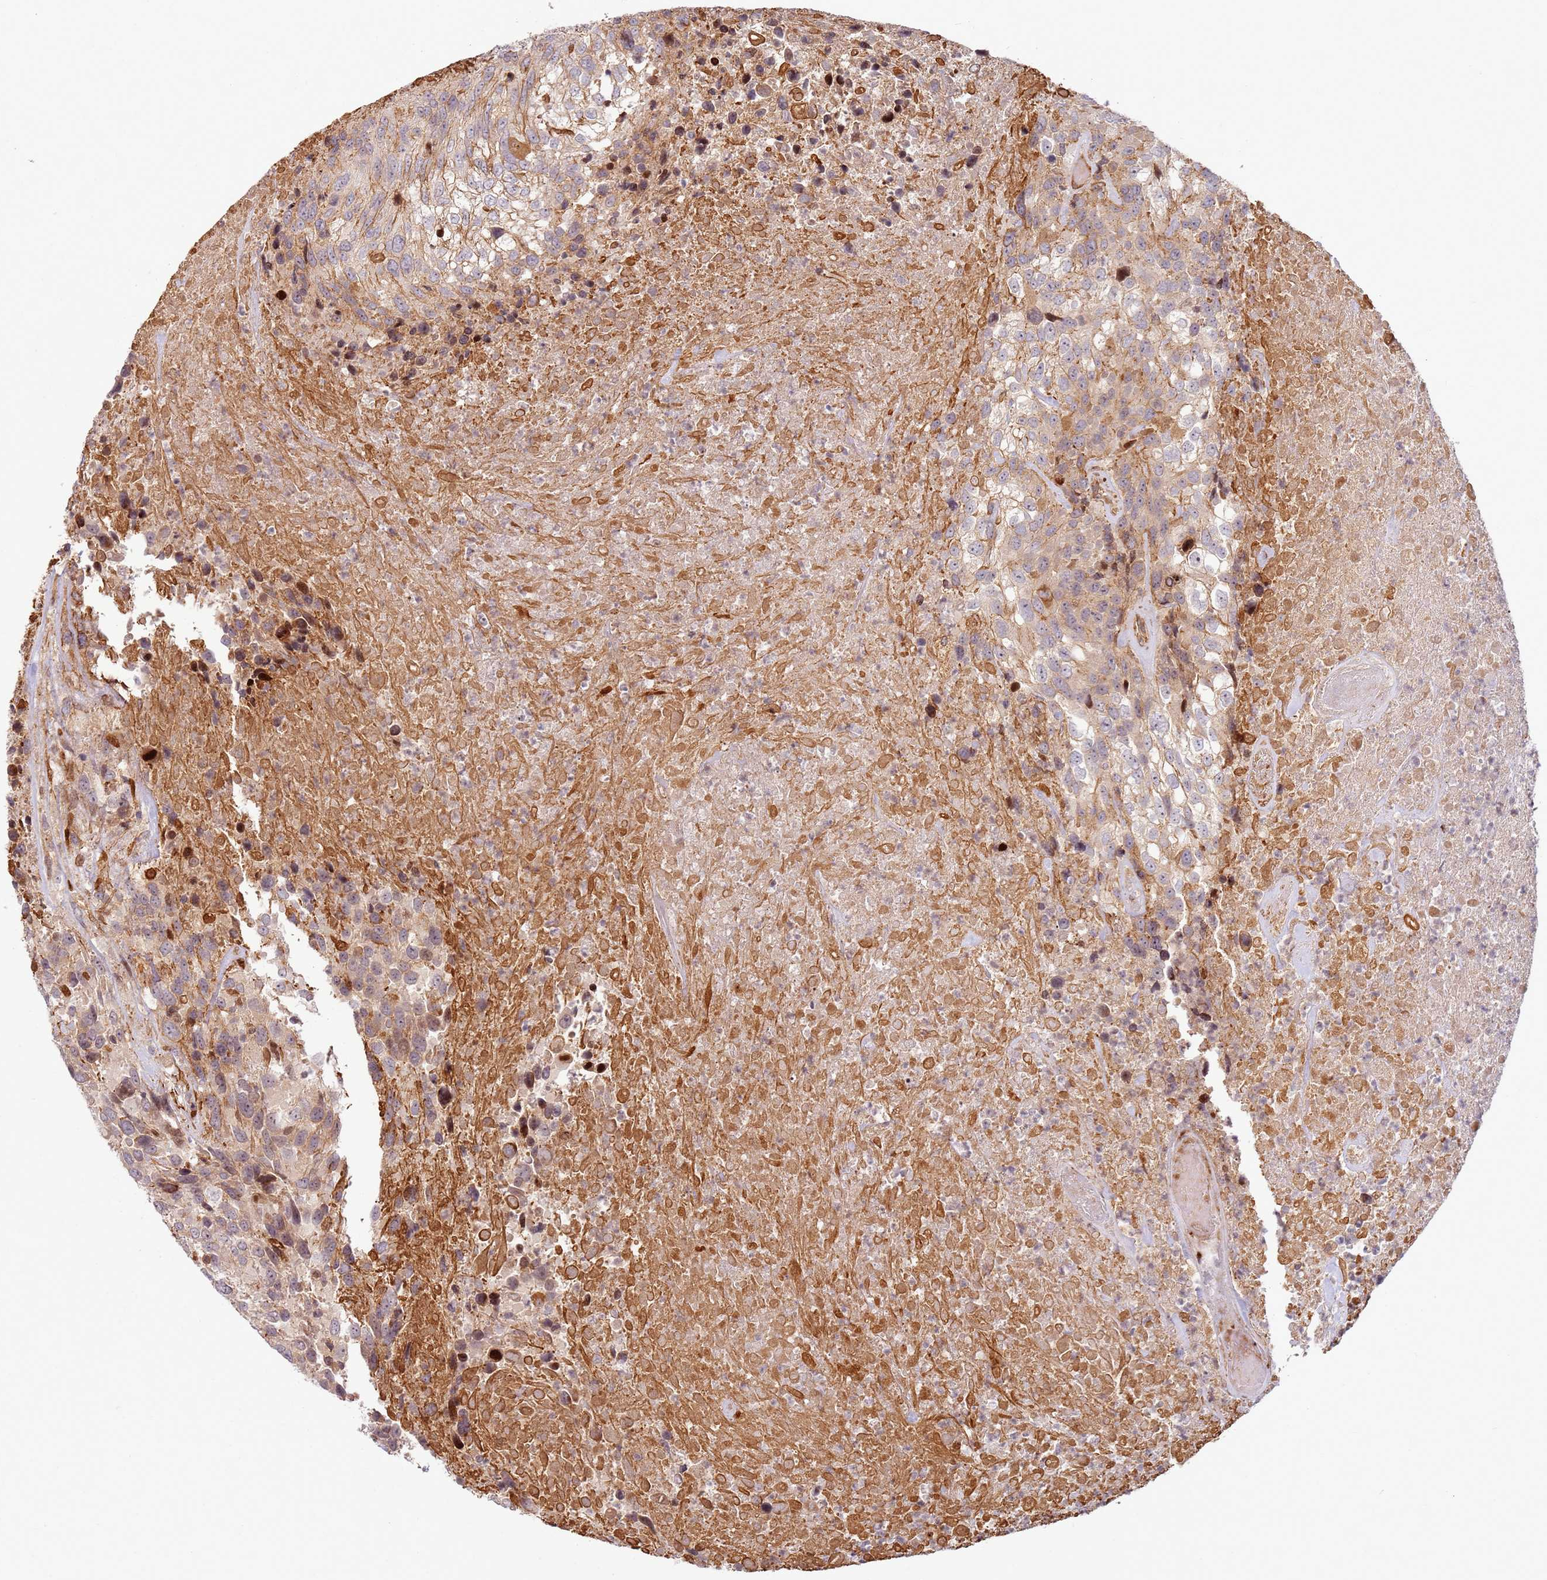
{"staining": {"intensity": "moderate", "quantity": "<25%", "location": "cytoplasmic/membranous,nuclear"}, "tissue": "urothelial cancer", "cell_type": "Tumor cells", "image_type": "cancer", "snomed": [{"axis": "morphology", "description": "Urothelial carcinoma, High grade"}, {"axis": "topography", "description": "Urinary bladder"}], "caption": "Urothelial carcinoma (high-grade) stained for a protein displays moderate cytoplasmic/membranous and nuclear positivity in tumor cells.", "gene": "TMEM233", "patient": {"sex": "female", "age": 70}}